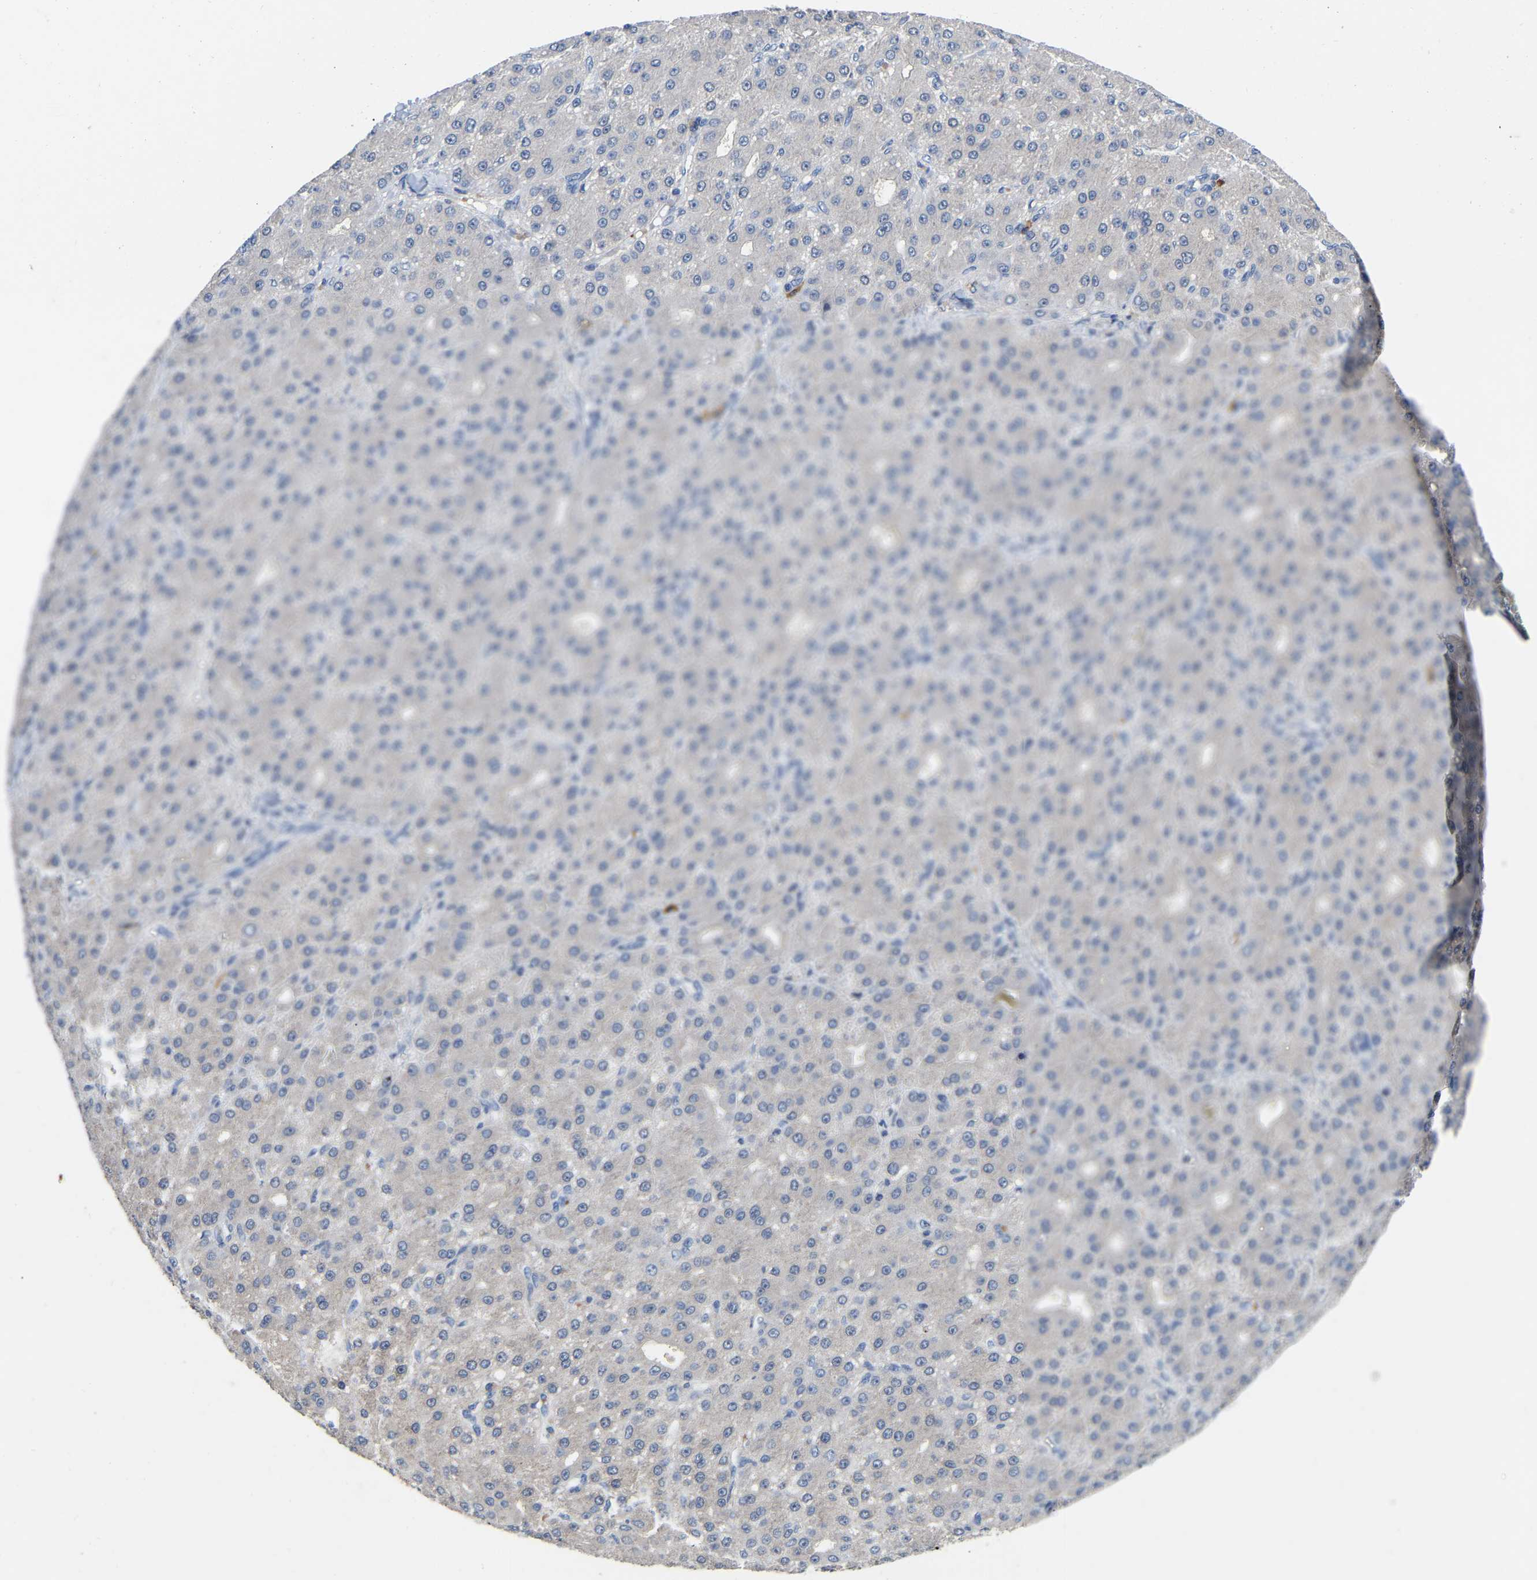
{"staining": {"intensity": "negative", "quantity": "none", "location": "none"}, "tissue": "liver cancer", "cell_type": "Tumor cells", "image_type": "cancer", "snomed": [{"axis": "morphology", "description": "Carcinoma, Hepatocellular, NOS"}, {"axis": "topography", "description": "Liver"}], "caption": "An immunohistochemistry photomicrograph of liver cancer (hepatocellular carcinoma) is shown. There is no staining in tumor cells of liver cancer (hepatocellular carcinoma).", "gene": "RAB27B", "patient": {"sex": "male", "age": 67}}